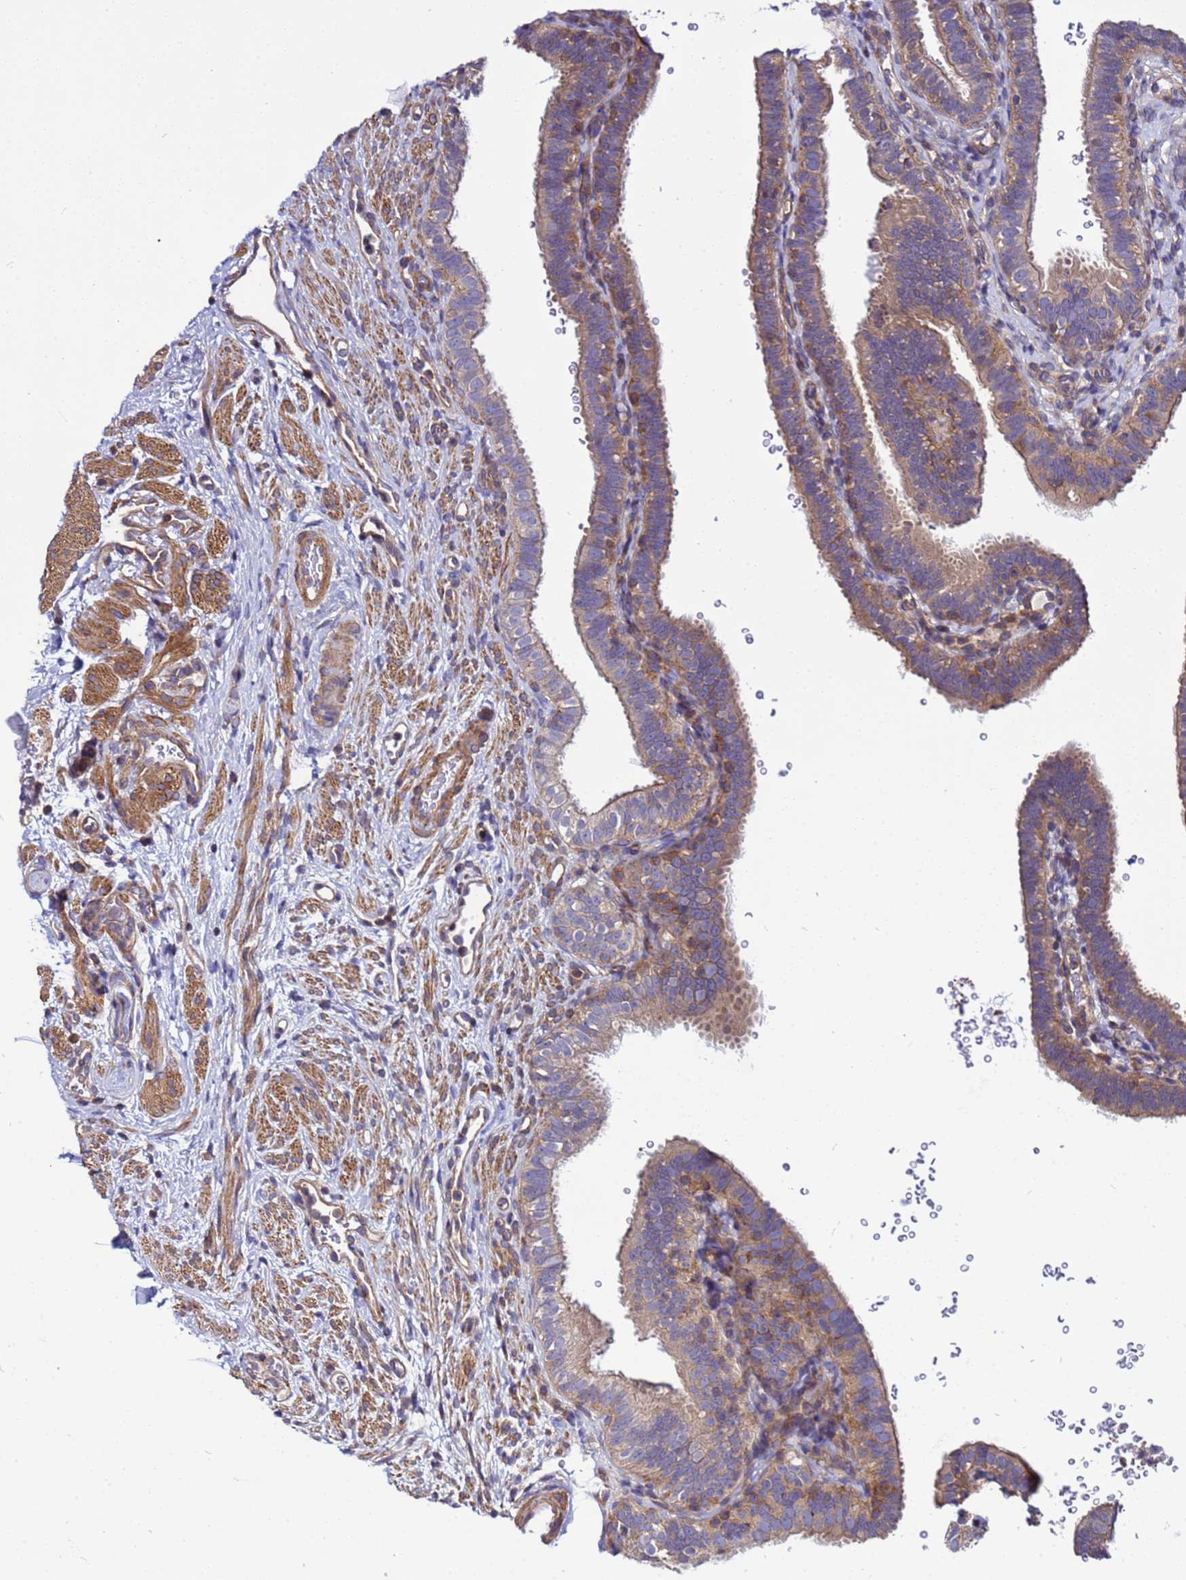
{"staining": {"intensity": "moderate", "quantity": "<25%", "location": "cytoplasmic/membranous"}, "tissue": "fallopian tube", "cell_type": "Glandular cells", "image_type": "normal", "snomed": [{"axis": "morphology", "description": "Normal tissue, NOS"}, {"axis": "topography", "description": "Fallopian tube"}], "caption": "Immunohistochemistry (IHC) staining of unremarkable fallopian tube, which reveals low levels of moderate cytoplasmic/membranous staining in approximately <25% of glandular cells indicating moderate cytoplasmic/membranous protein staining. The staining was performed using DAB (brown) for protein detection and nuclei were counterstained in hematoxylin (blue).", "gene": "STK38L", "patient": {"sex": "female", "age": 41}}